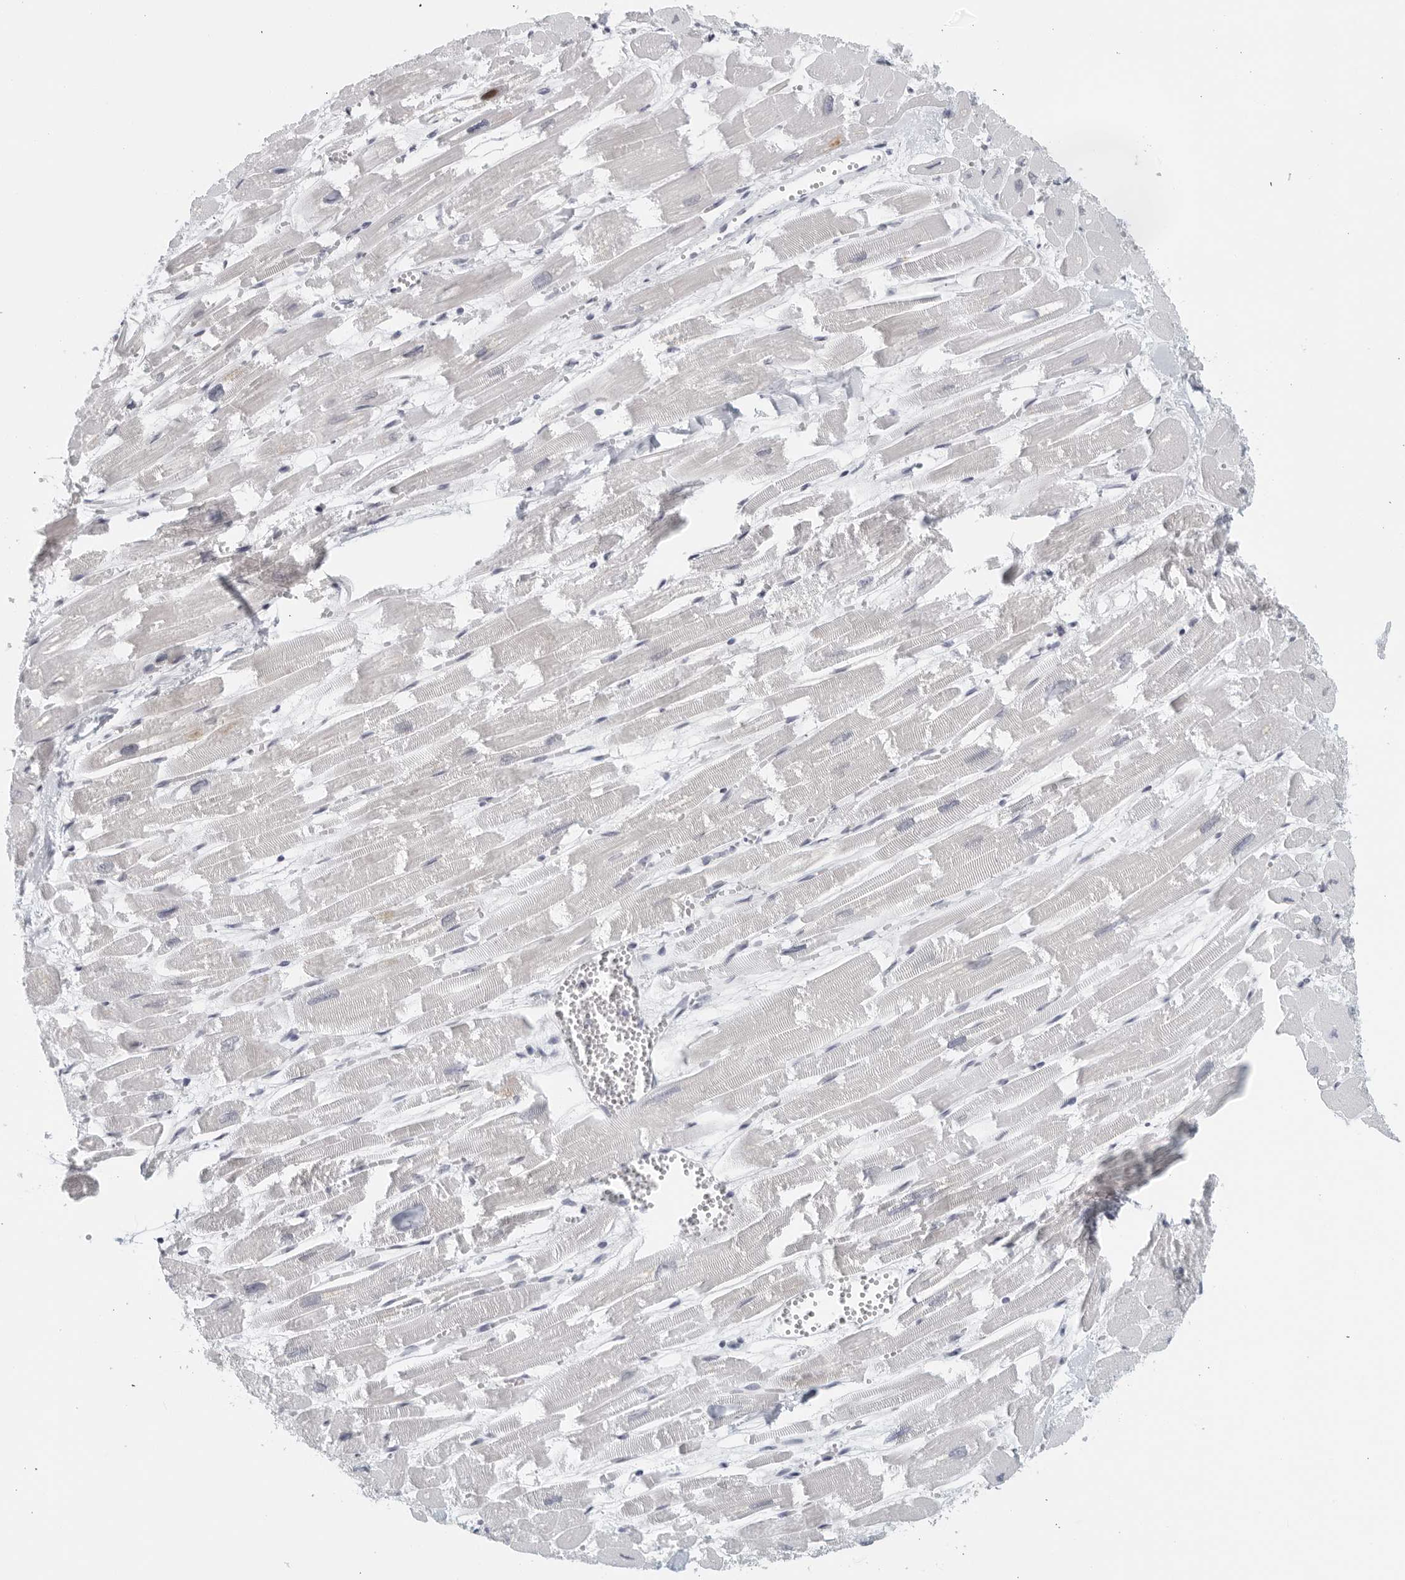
{"staining": {"intensity": "negative", "quantity": "none", "location": "none"}, "tissue": "heart muscle", "cell_type": "Cardiomyocytes", "image_type": "normal", "snomed": [{"axis": "morphology", "description": "Normal tissue, NOS"}, {"axis": "topography", "description": "Heart"}], "caption": "IHC histopathology image of unremarkable heart muscle: heart muscle stained with DAB shows no significant protein expression in cardiomyocytes. (DAB immunohistochemistry (IHC) visualized using brightfield microscopy, high magnification).", "gene": "MATN1", "patient": {"sex": "male", "age": 54}}